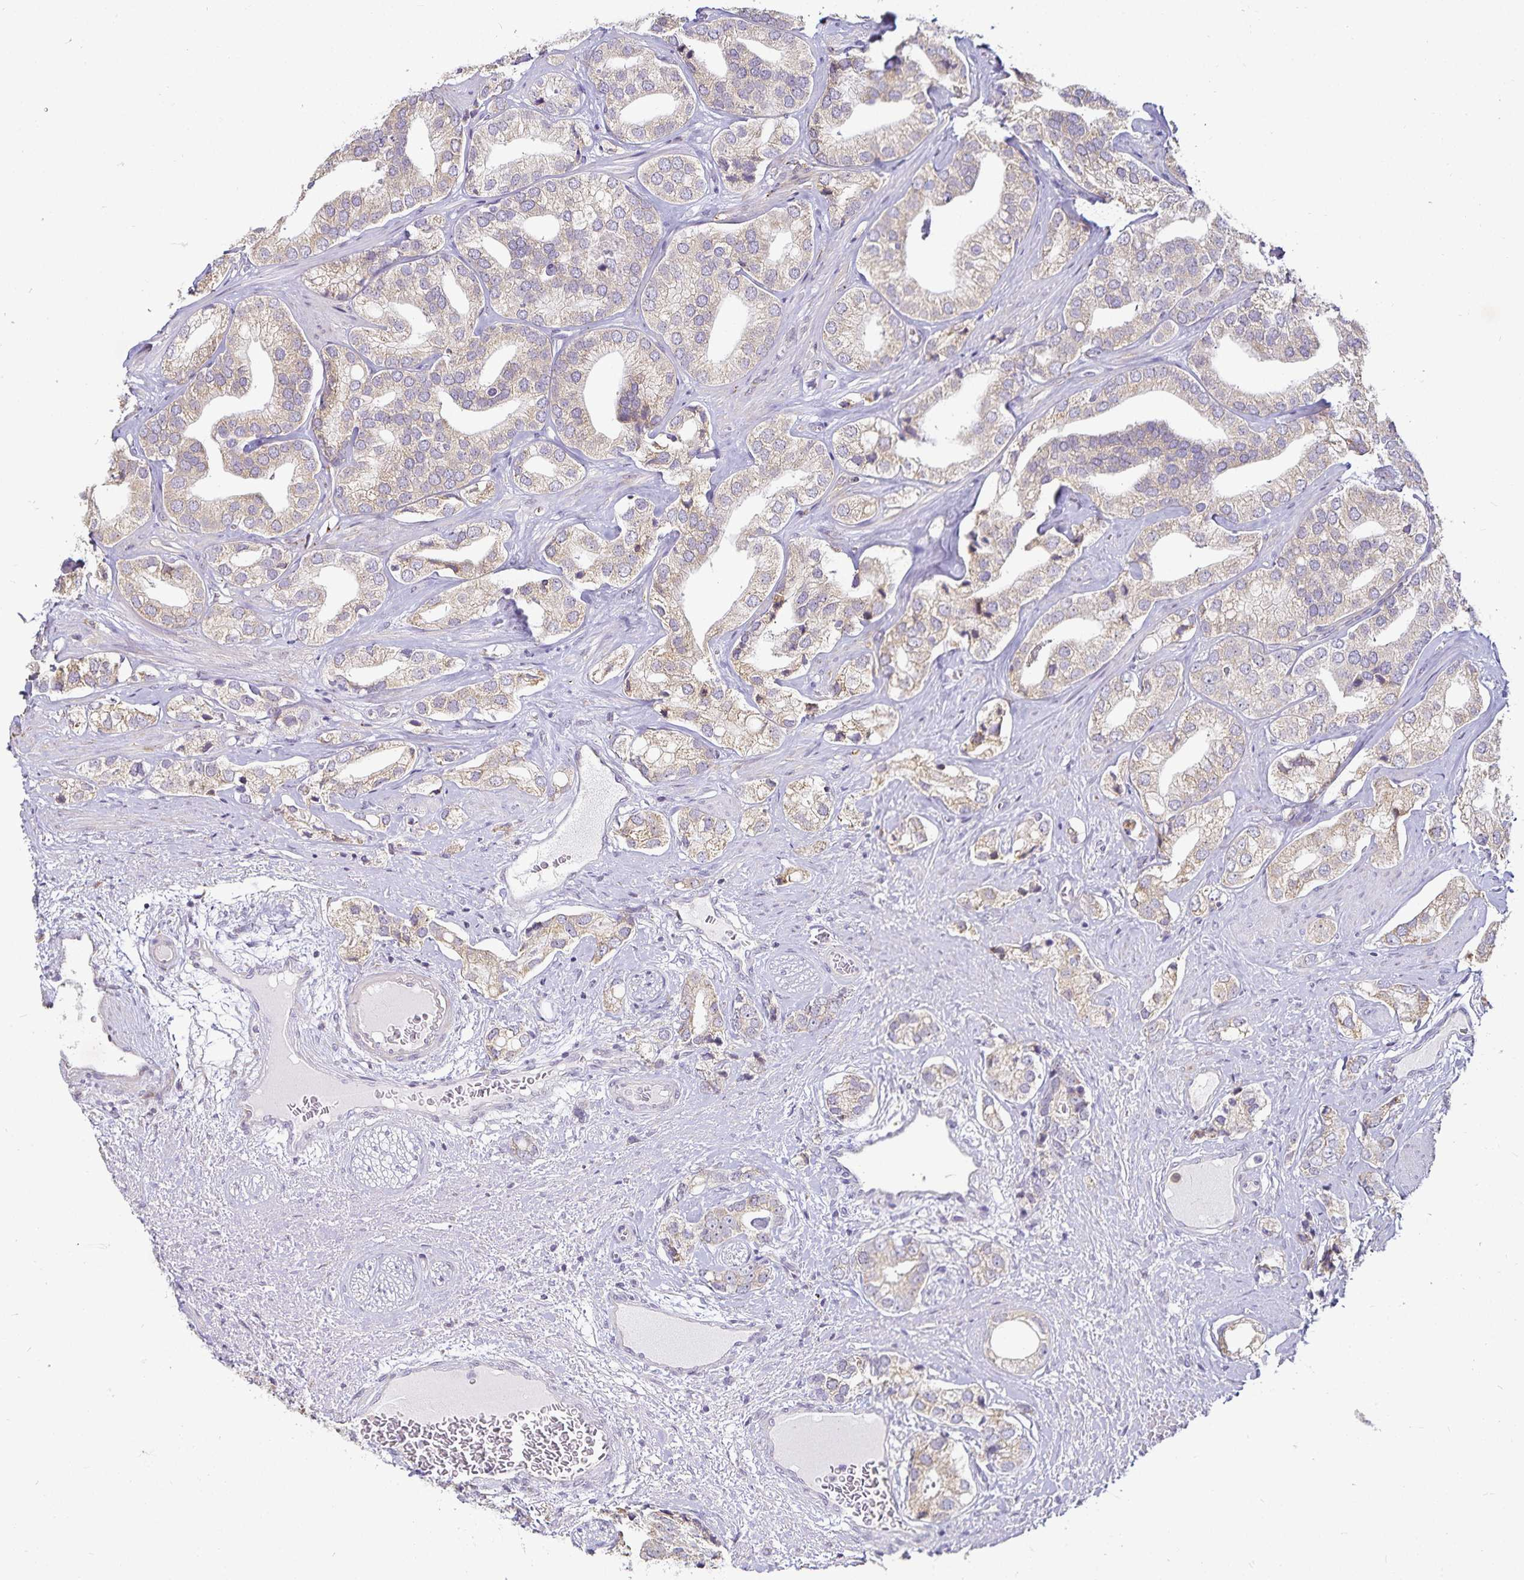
{"staining": {"intensity": "weak", "quantity": "25%-75%", "location": "cytoplasmic/membranous"}, "tissue": "prostate cancer", "cell_type": "Tumor cells", "image_type": "cancer", "snomed": [{"axis": "morphology", "description": "Adenocarcinoma, High grade"}, {"axis": "topography", "description": "Prostate"}], "caption": "Tumor cells reveal low levels of weak cytoplasmic/membranous expression in approximately 25%-75% of cells in prostate high-grade adenocarcinoma.", "gene": "GP2", "patient": {"sex": "male", "age": 58}}